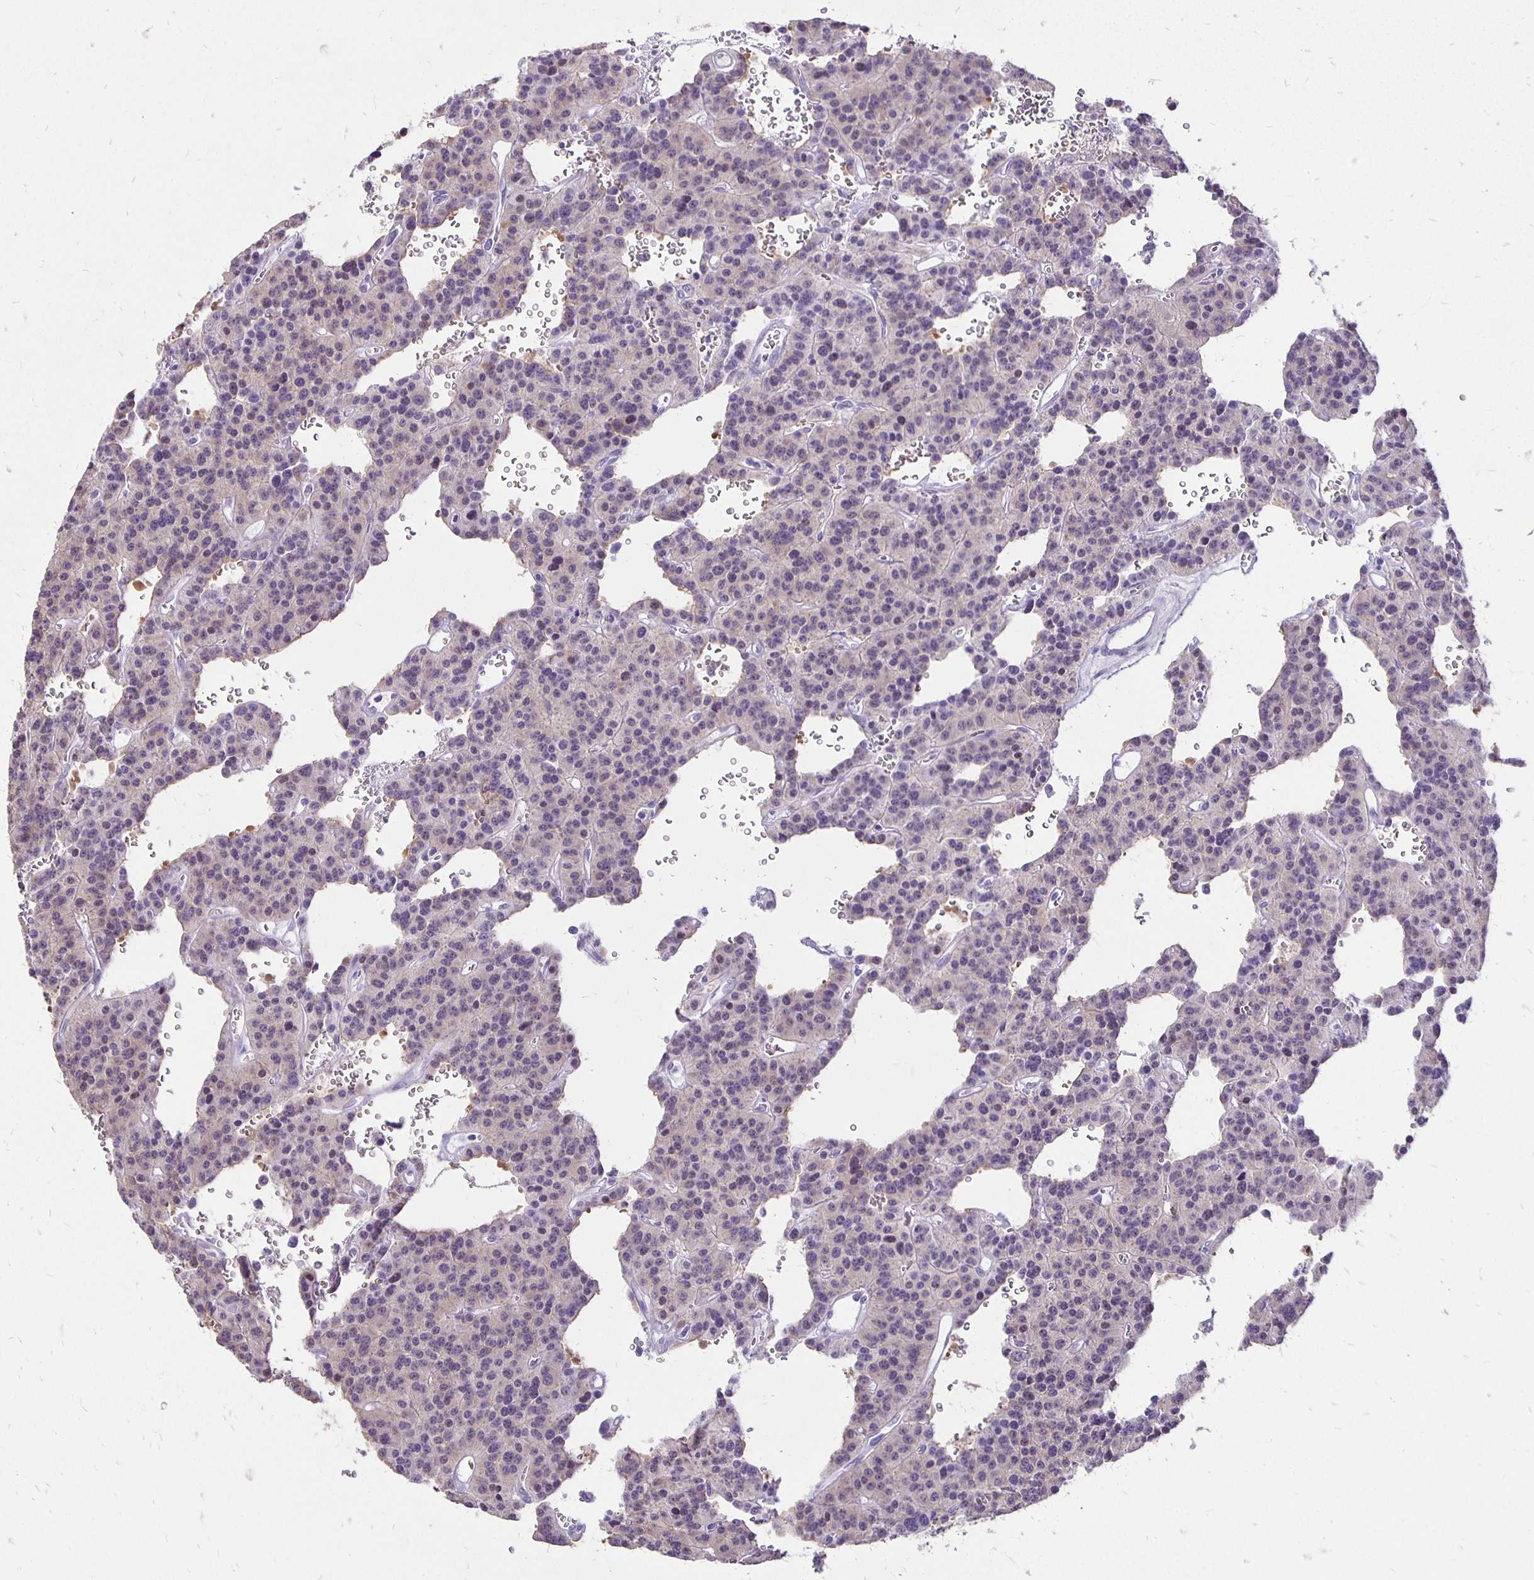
{"staining": {"intensity": "negative", "quantity": "none", "location": "none"}, "tissue": "carcinoid", "cell_type": "Tumor cells", "image_type": "cancer", "snomed": [{"axis": "morphology", "description": "Carcinoid, malignant, NOS"}, {"axis": "topography", "description": "Lung"}], "caption": "Human carcinoid (malignant) stained for a protein using immunohistochemistry (IHC) demonstrates no expression in tumor cells.", "gene": "ANKRD45", "patient": {"sex": "female", "age": 71}}